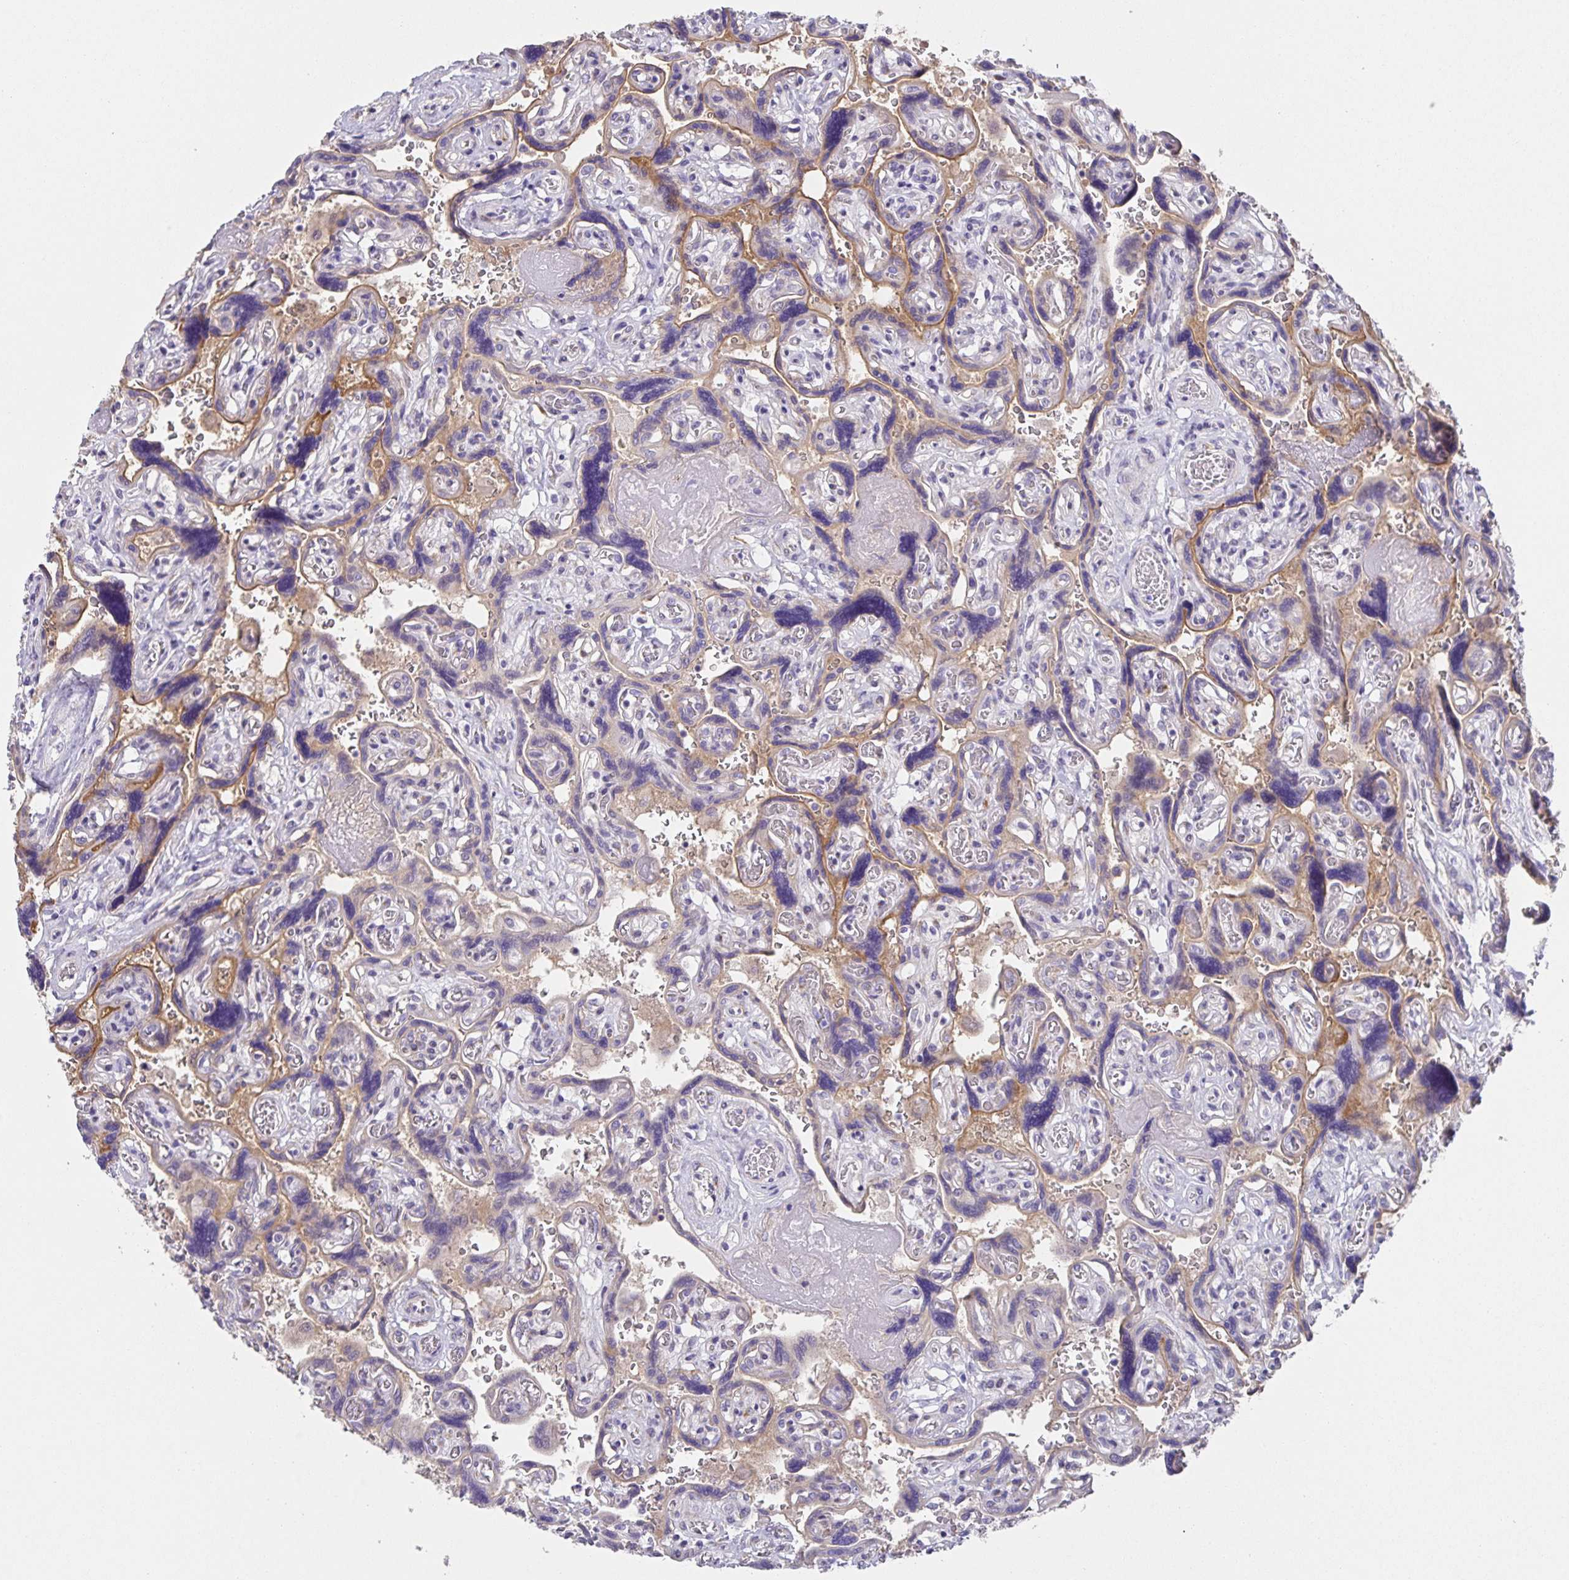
{"staining": {"intensity": "weak", "quantity": "<25%", "location": "cytoplasmic/membranous"}, "tissue": "placenta", "cell_type": "Decidual cells", "image_type": "normal", "snomed": [{"axis": "morphology", "description": "Normal tissue, NOS"}, {"axis": "topography", "description": "Placenta"}], "caption": "This is a photomicrograph of immunohistochemistry staining of normal placenta, which shows no staining in decidual cells.", "gene": "PRR36", "patient": {"sex": "female", "age": 32}}